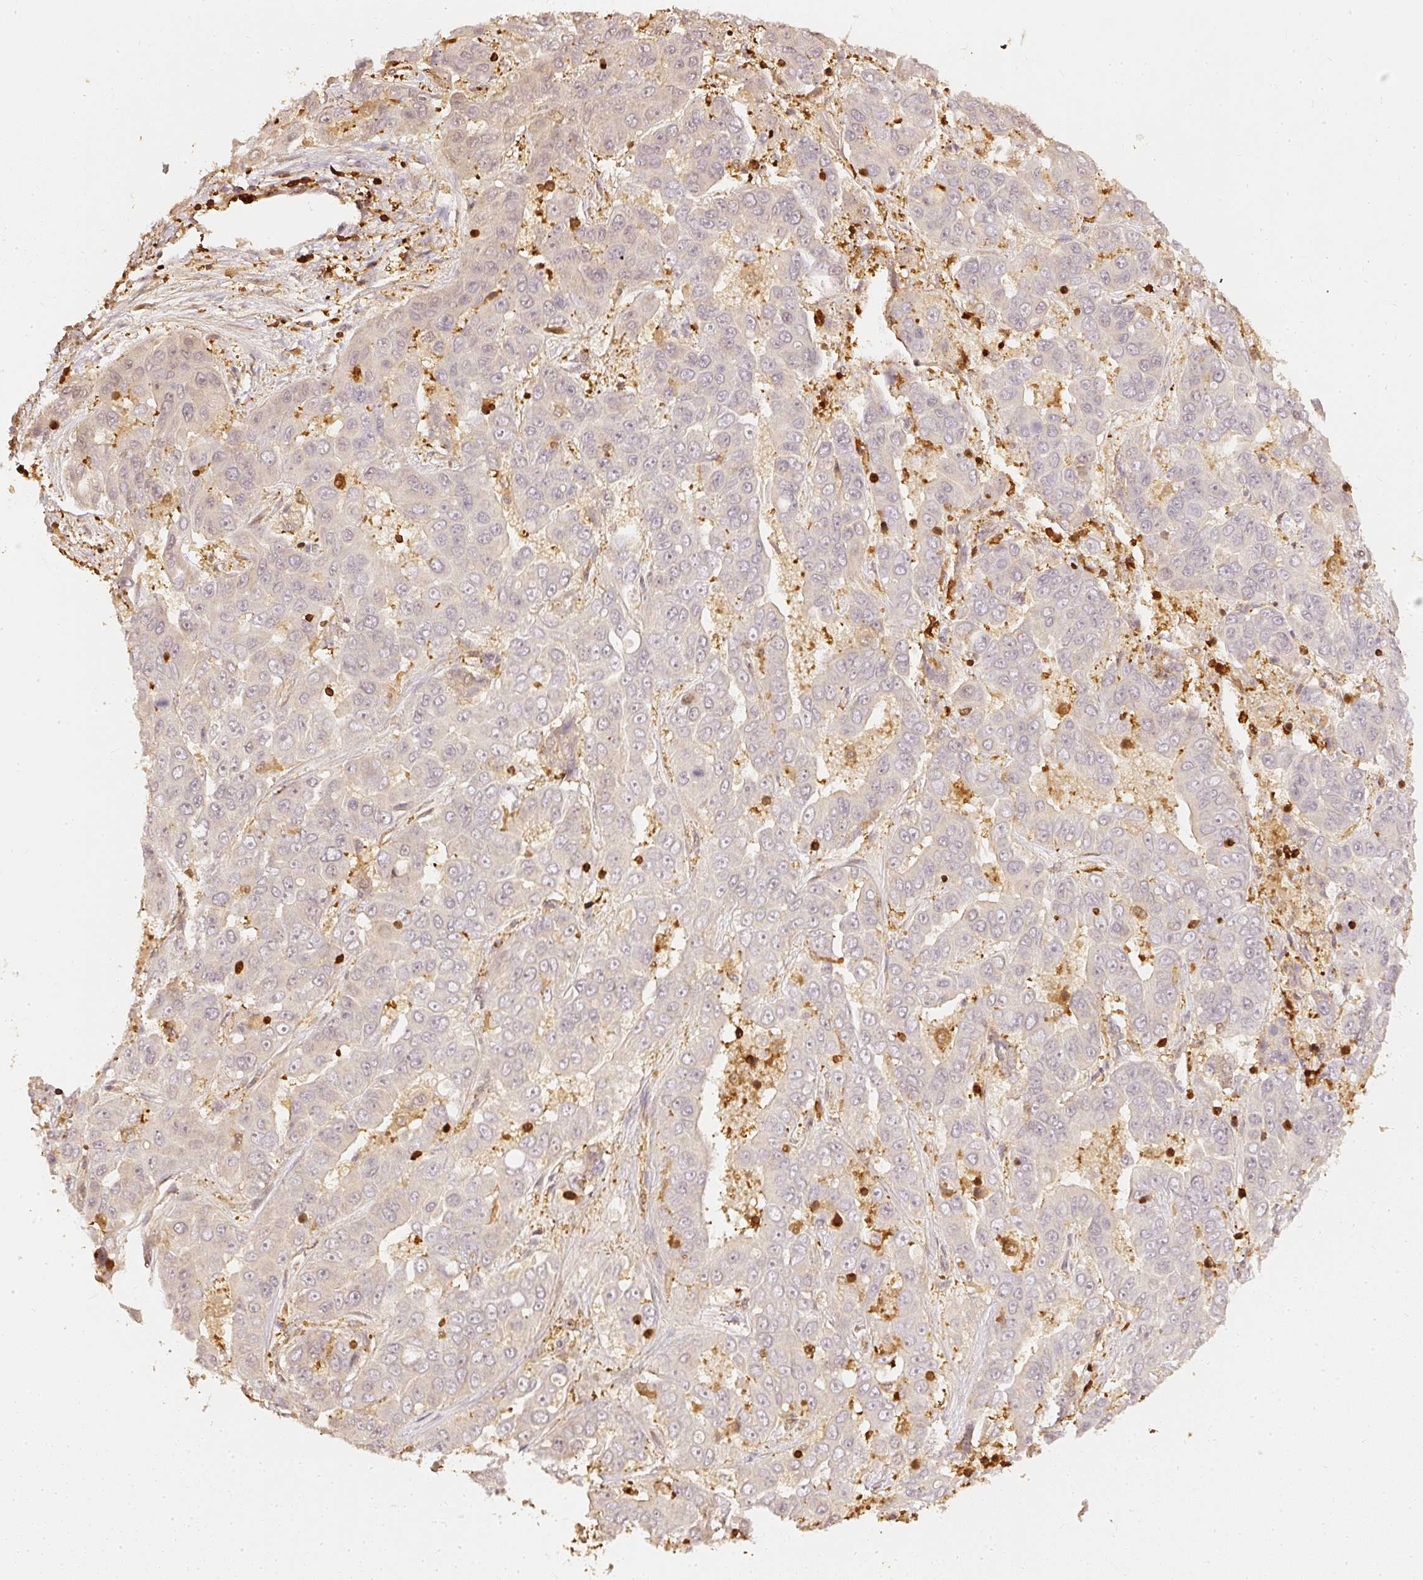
{"staining": {"intensity": "negative", "quantity": "none", "location": "none"}, "tissue": "liver cancer", "cell_type": "Tumor cells", "image_type": "cancer", "snomed": [{"axis": "morphology", "description": "Cholangiocarcinoma"}, {"axis": "topography", "description": "Liver"}], "caption": "This is a micrograph of immunohistochemistry (IHC) staining of liver cancer (cholangiocarcinoma), which shows no positivity in tumor cells.", "gene": "PFN1", "patient": {"sex": "female", "age": 52}}